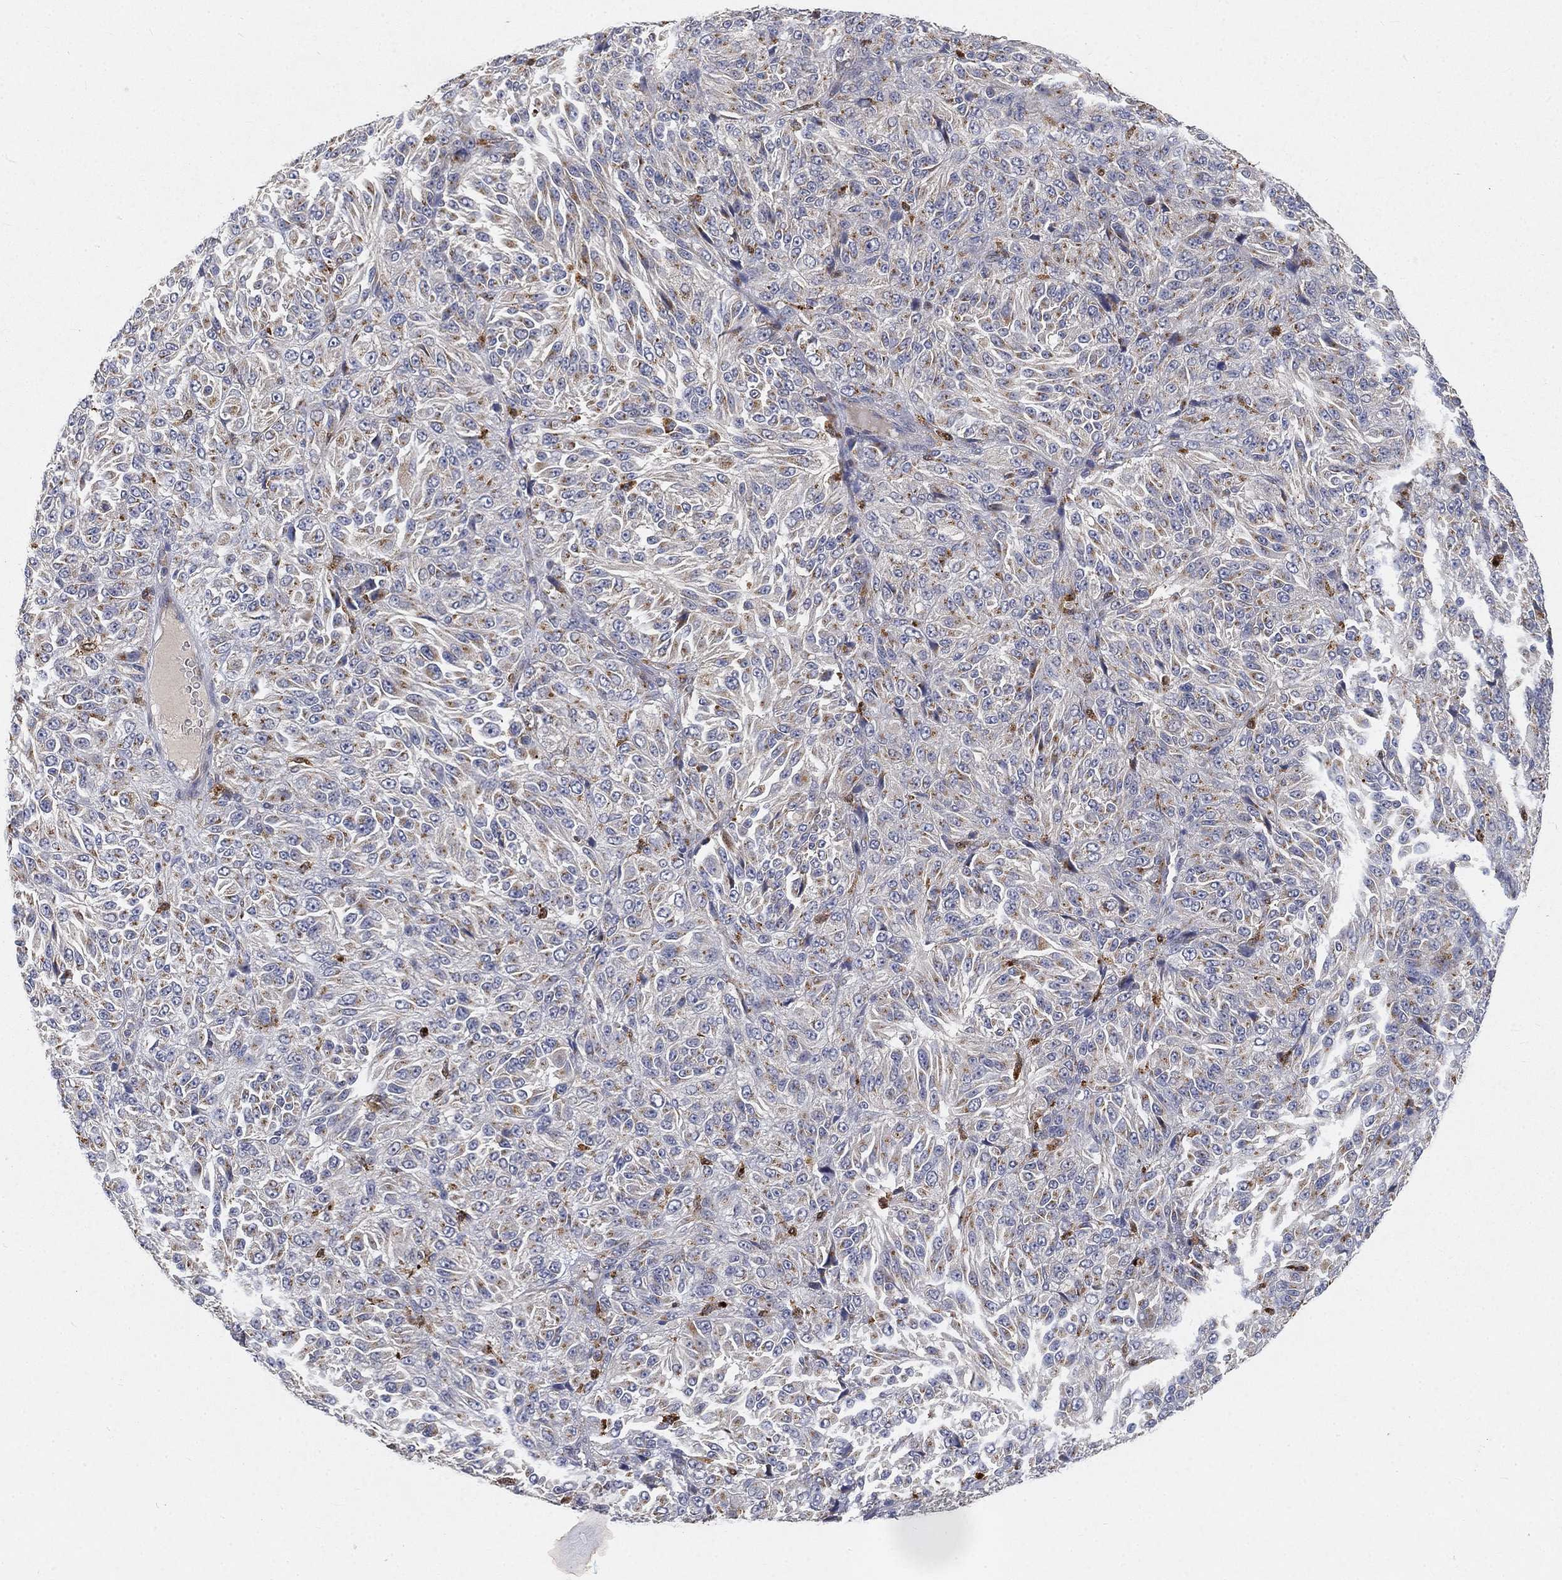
{"staining": {"intensity": "moderate", "quantity": "<25%", "location": "cytoplasmic/membranous"}, "tissue": "melanoma", "cell_type": "Tumor cells", "image_type": "cancer", "snomed": [{"axis": "morphology", "description": "Malignant melanoma, Metastatic site"}, {"axis": "topography", "description": "Brain"}], "caption": "Protein staining displays moderate cytoplasmic/membranous positivity in approximately <25% of tumor cells in melanoma.", "gene": "CTSL", "patient": {"sex": "female", "age": 56}}